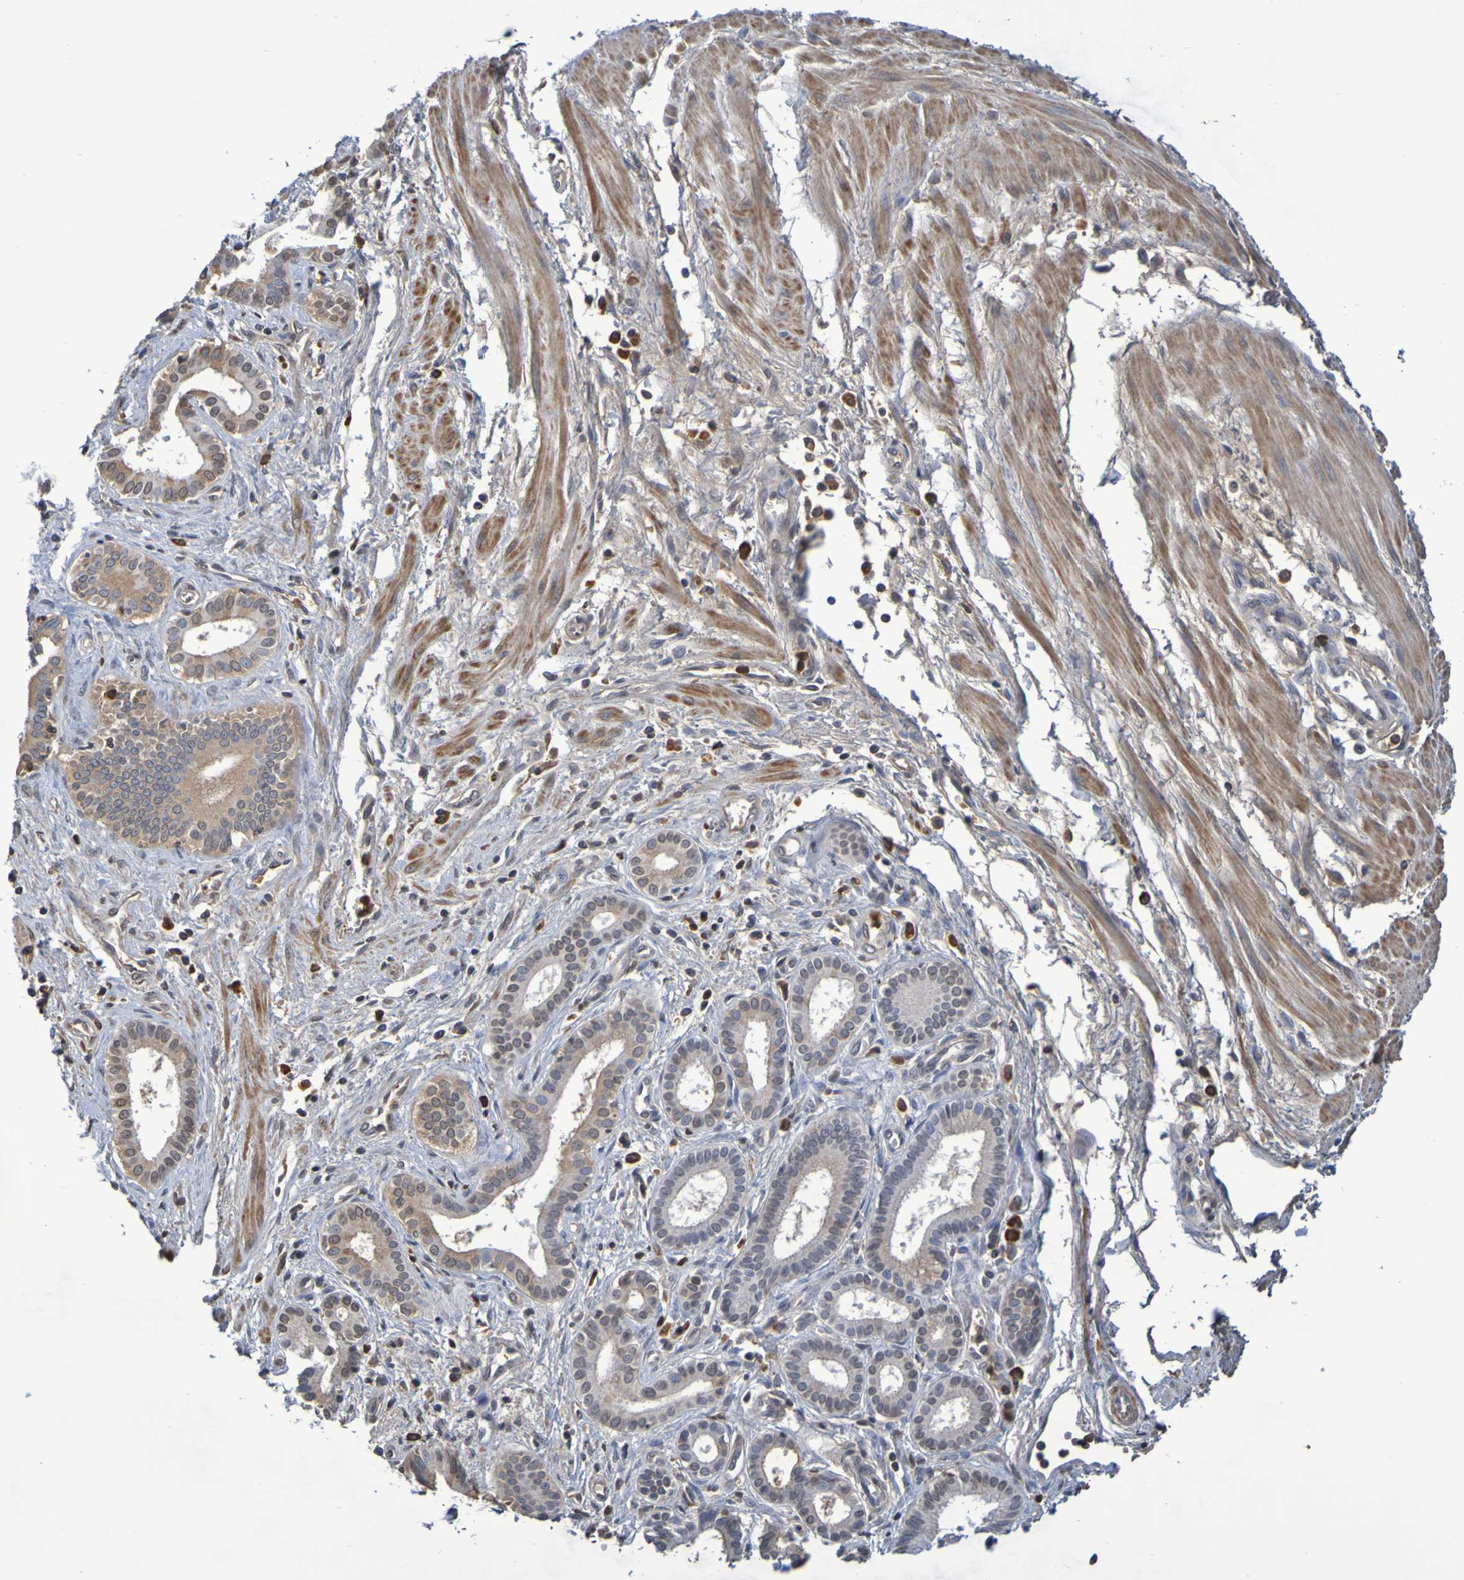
{"staining": {"intensity": "moderate", "quantity": "<25%", "location": "cytoplasmic/membranous"}, "tissue": "pancreatic cancer", "cell_type": "Tumor cells", "image_type": "cancer", "snomed": [{"axis": "morphology", "description": "Normal tissue, NOS"}, {"axis": "topography", "description": "Lymph node"}], "caption": "Immunohistochemical staining of human pancreatic cancer demonstrates low levels of moderate cytoplasmic/membranous expression in about <25% of tumor cells.", "gene": "GAB3", "patient": {"sex": "male", "age": 50}}